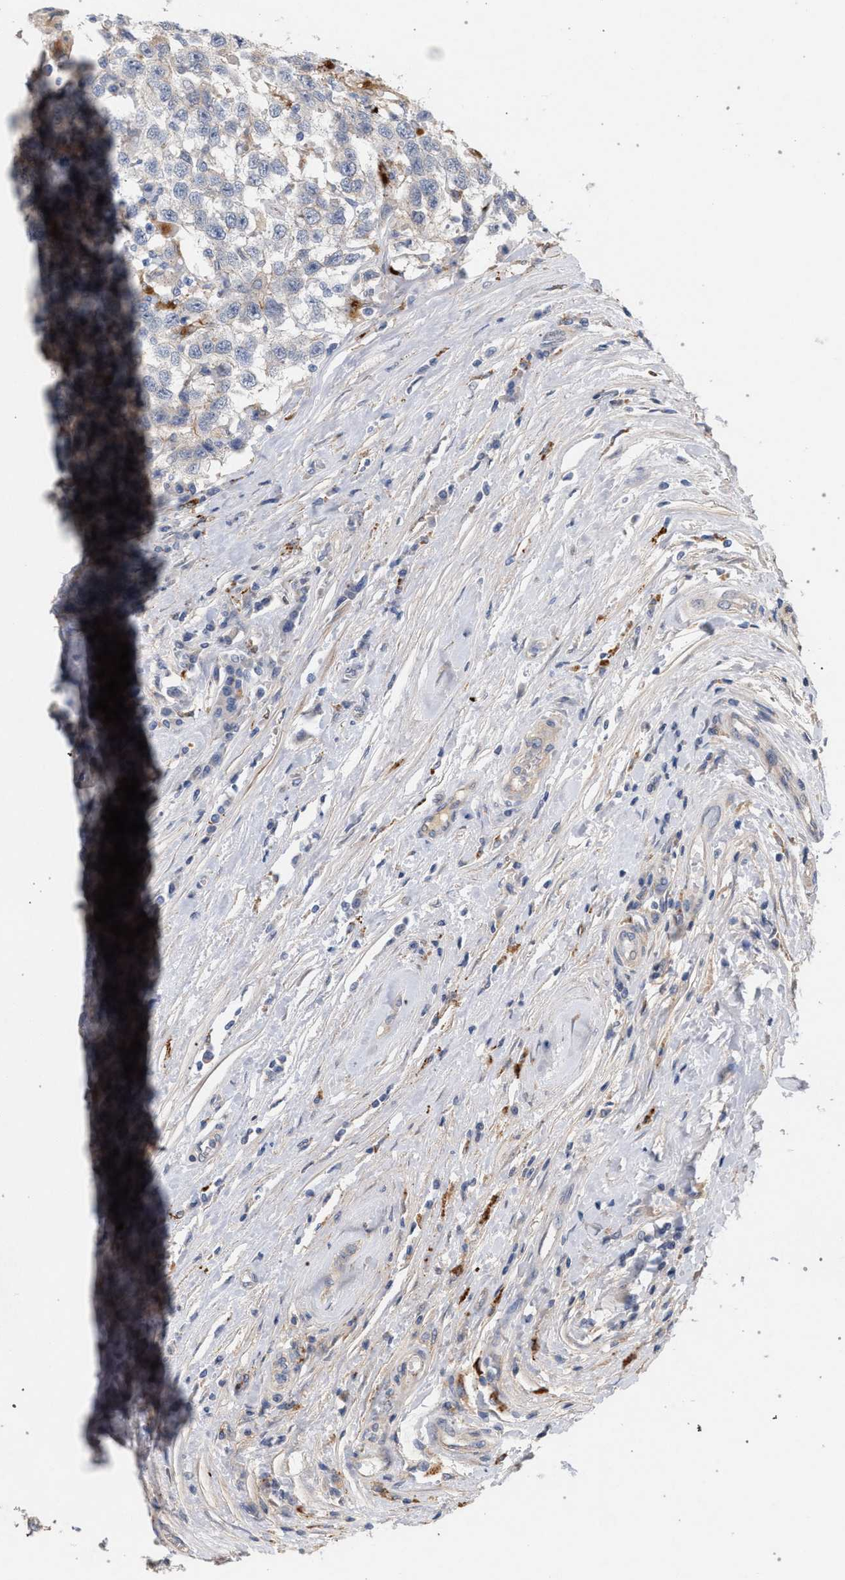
{"staining": {"intensity": "negative", "quantity": "none", "location": "none"}, "tissue": "testis cancer", "cell_type": "Tumor cells", "image_type": "cancer", "snomed": [{"axis": "morphology", "description": "Seminoma, NOS"}, {"axis": "topography", "description": "Testis"}], "caption": "Tumor cells show no significant staining in testis seminoma. (DAB immunohistochemistry visualized using brightfield microscopy, high magnification).", "gene": "MAMDC2", "patient": {"sex": "male", "age": 41}}